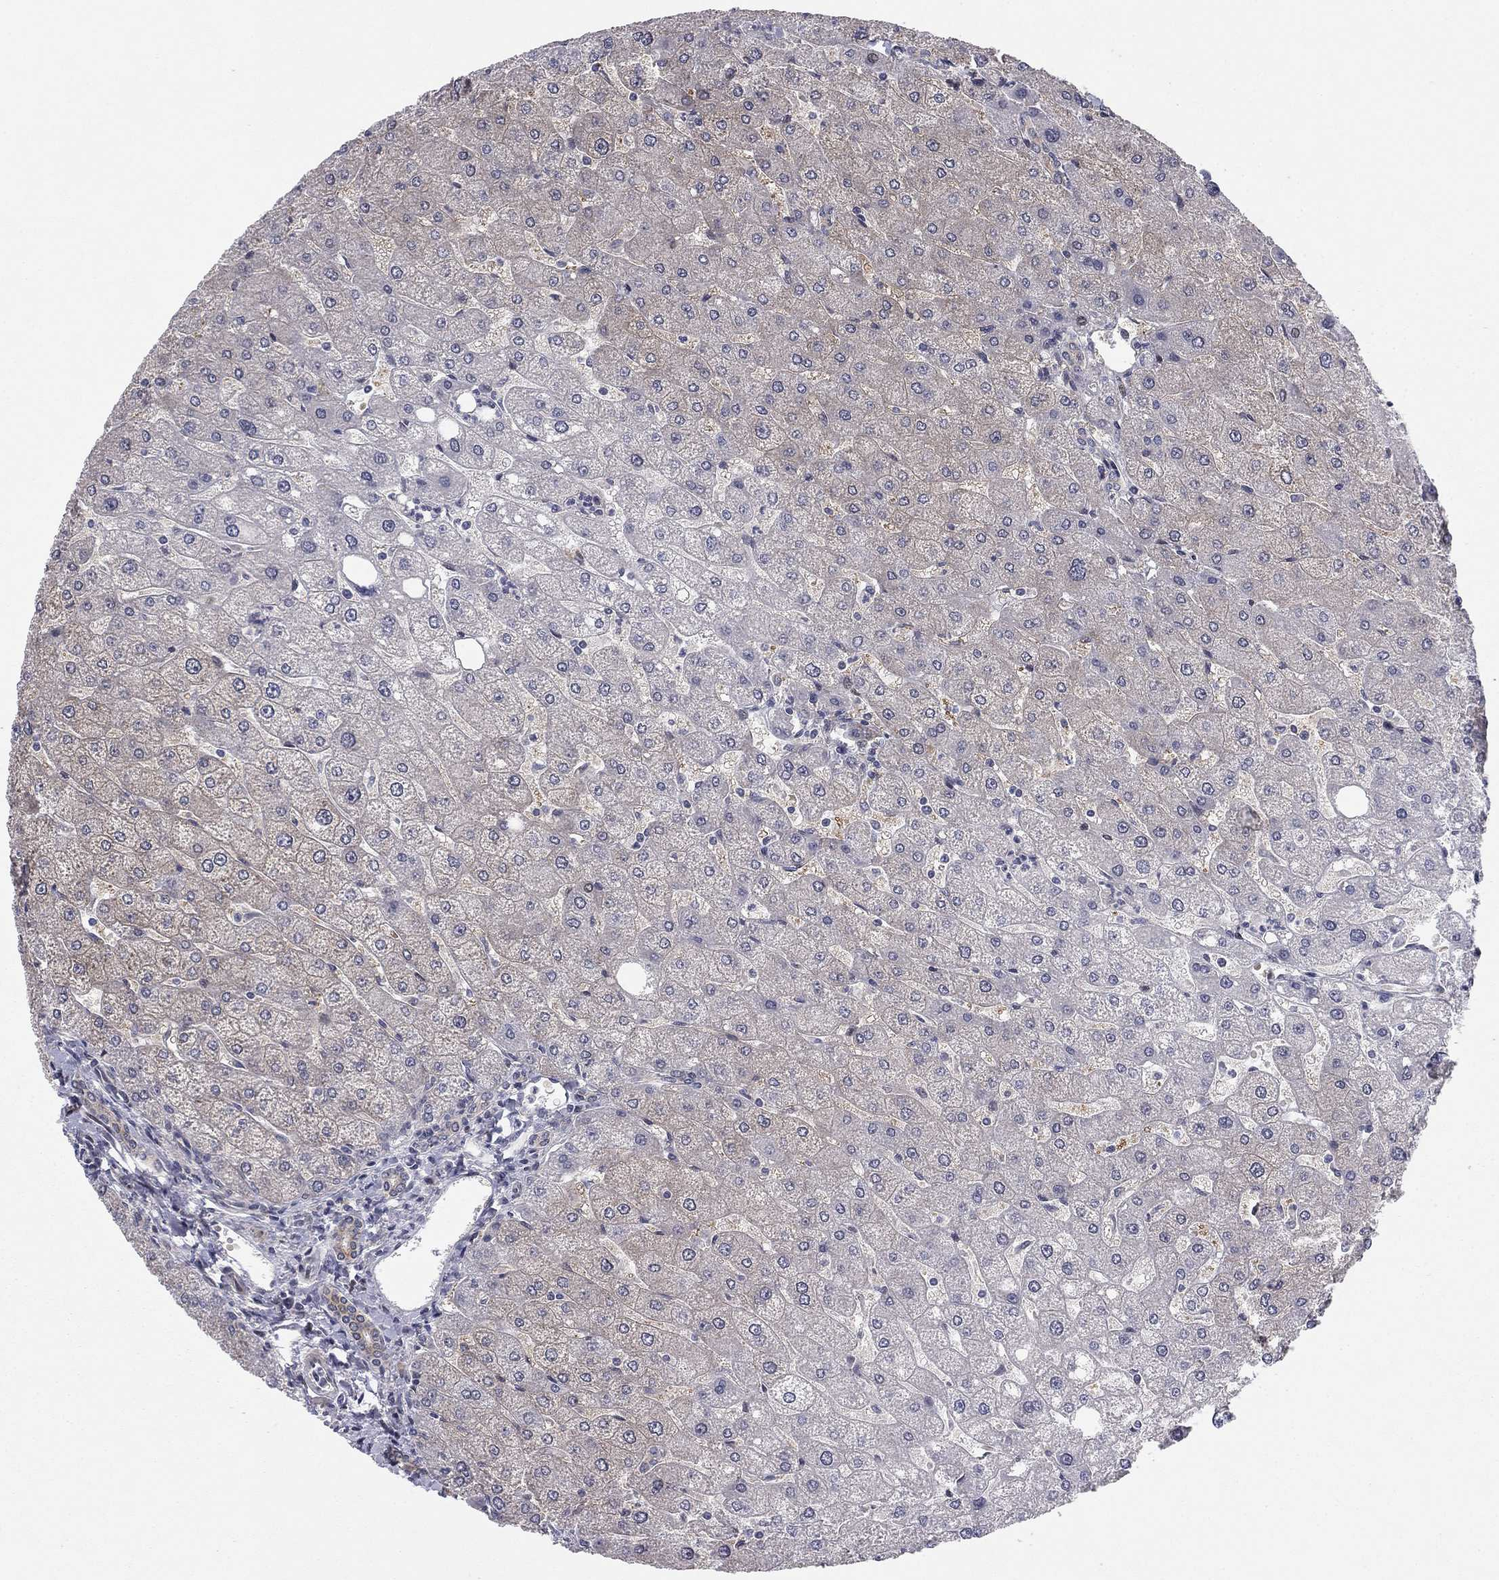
{"staining": {"intensity": "weak", "quantity": ">75%", "location": "cytoplasmic/membranous"}, "tissue": "liver", "cell_type": "Cholangiocytes", "image_type": "normal", "snomed": [{"axis": "morphology", "description": "Normal tissue, NOS"}, {"axis": "topography", "description": "Liver"}], "caption": "Immunohistochemical staining of normal human liver demonstrates low levels of weak cytoplasmic/membranous staining in about >75% of cholangiocytes. The staining was performed using DAB to visualize the protein expression in brown, while the nuclei were stained in blue with hematoxylin (Magnification: 20x).", "gene": "BCL11A", "patient": {"sex": "male", "age": 67}}